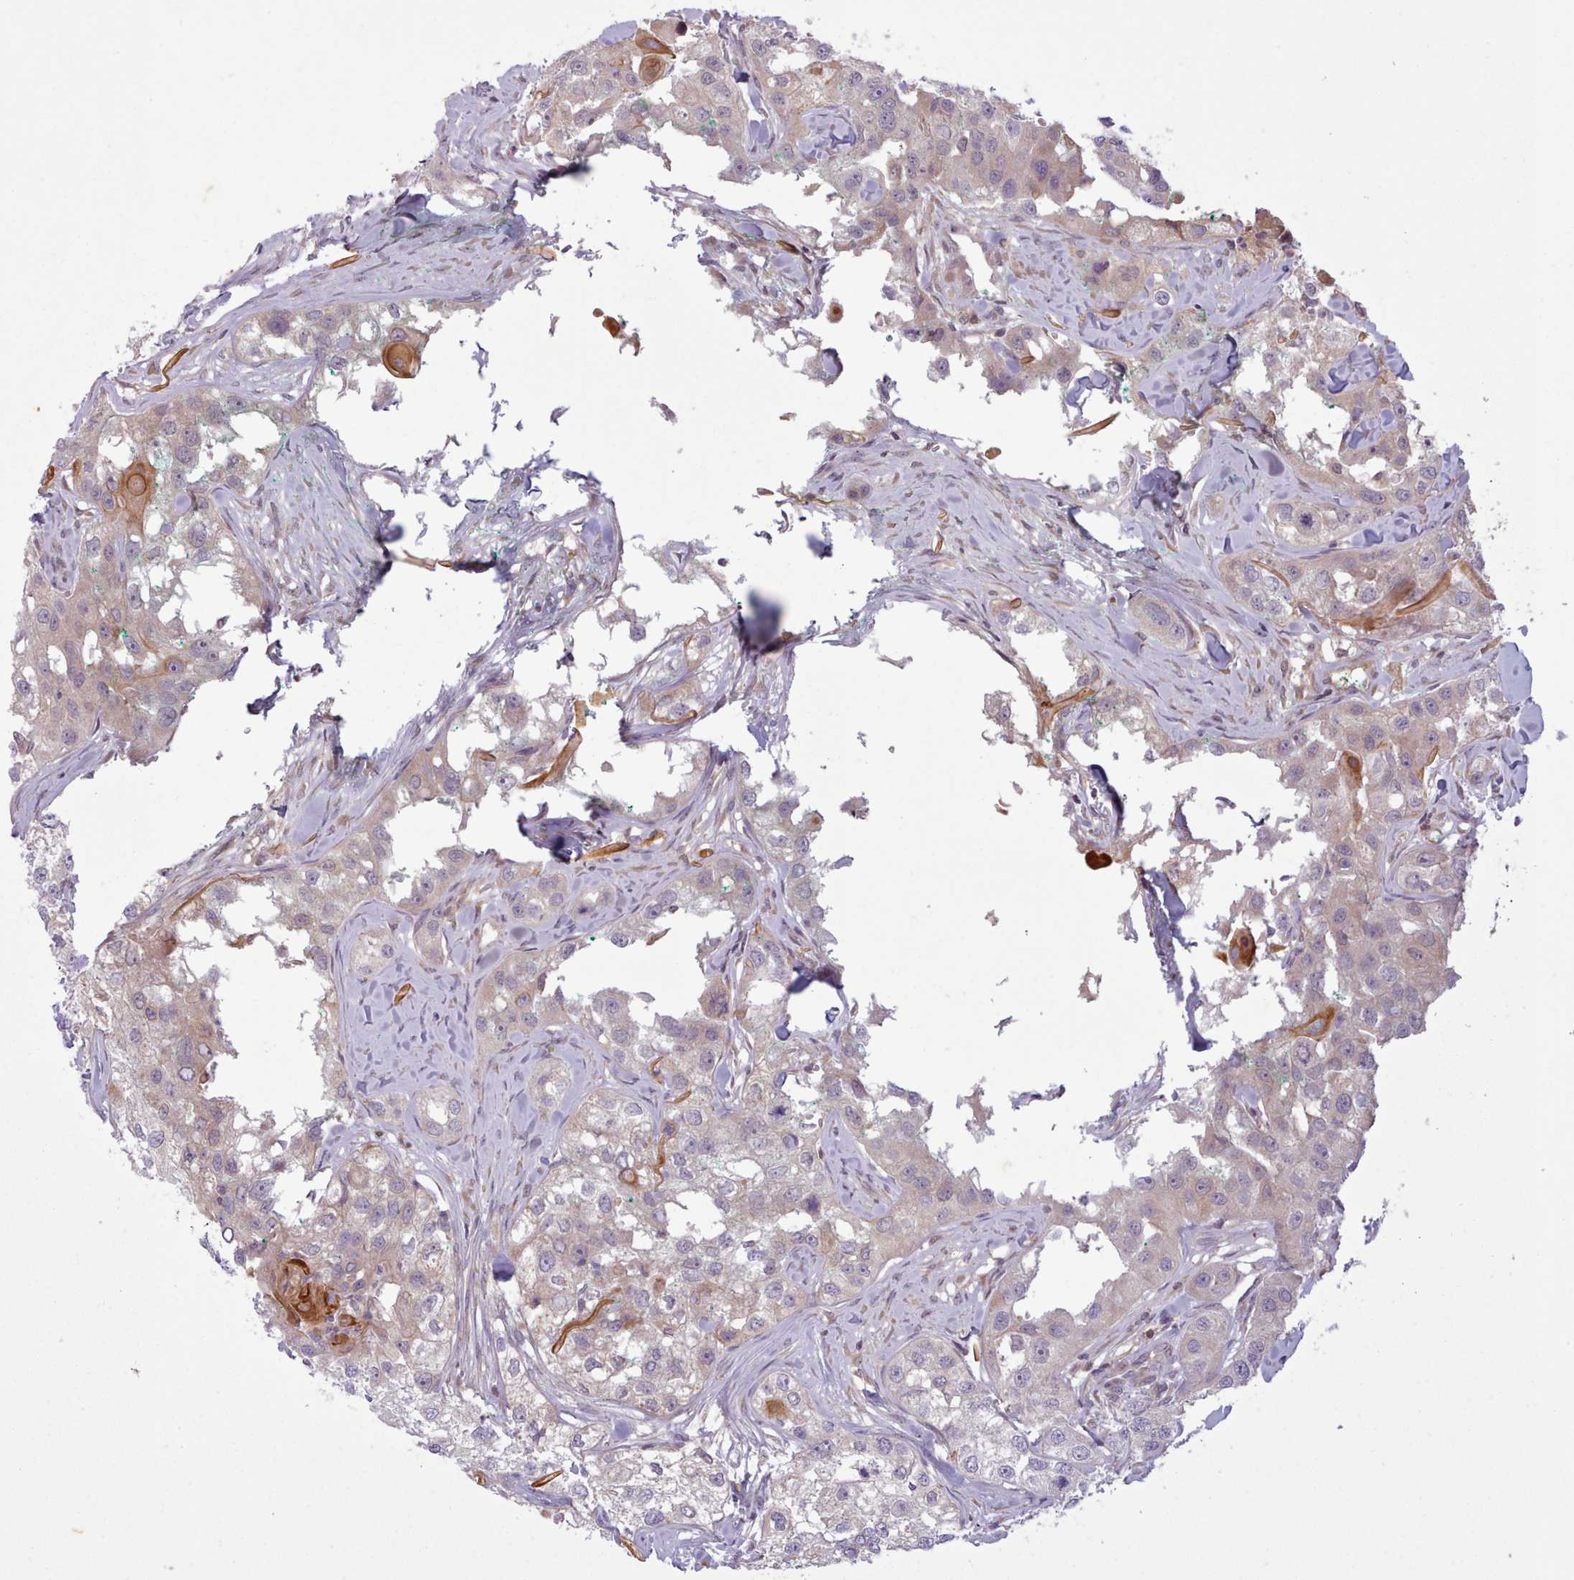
{"staining": {"intensity": "moderate", "quantity": "<25%", "location": "cytoplasmic/membranous"}, "tissue": "head and neck cancer", "cell_type": "Tumor cells", "image_type": "cancer", "snomed": [{"axis": "morphology", "description": "Normal tissue, NOS"}, {"axis": "morphology", "description": "Squamous cell carcinoma, NOS"}, {"axis": "topography", "description": "Skeletal muscle"}, {"axis": "topography", "description": "Head-Neck"}], "caption": "Immunohistochemical staining of head and neck cancer reveals low levels of moderate cytoplasmic/membranous expression in approximately <25% of tumor cells. Nuclei are stained in blue.", "gene": "NMRK1", "patient": {"sex": "male", "age": 51}}